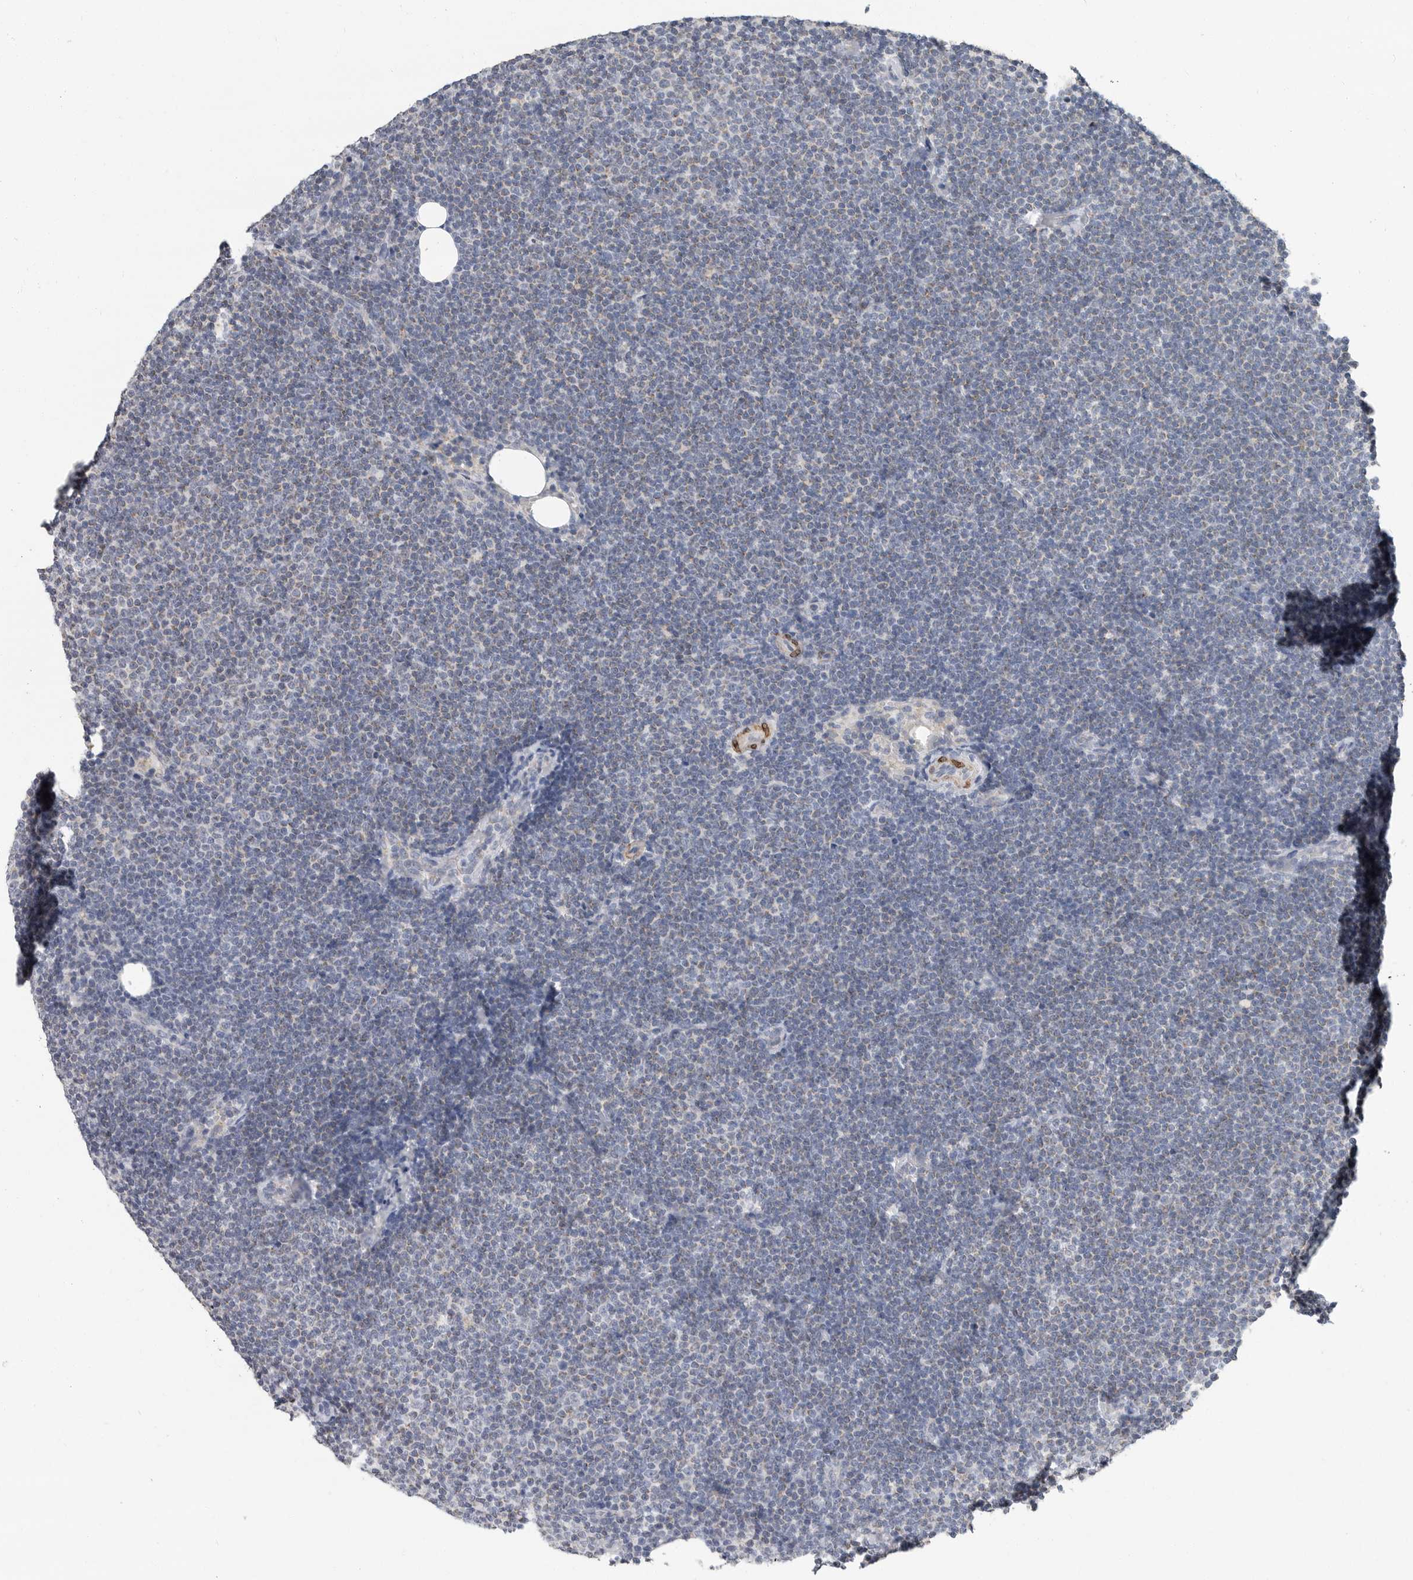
{"staining": {"intensity": "negative", "quantity": "none", "location": "none"}, "tissue": "lymphoma", "cell_type": "Tumor cells", "image_type": "cancer", "snomed": [{"axis": "morphology", "description": "Malignant lymphoma, non-Hodgkin's type, Low grade"}, {"axis": "topography", "description": "Lymph node"}], "caption": "This photomicrograph is of lymphoma stained with immunohistochemistry (IHC) to label a protein in brown with the nuclei are counter-stained blue. There is no expression in tumor cells. Nuclei are stained in blue.", "gene": "PLN", "patient": {"sex": "female", "age": 53}}